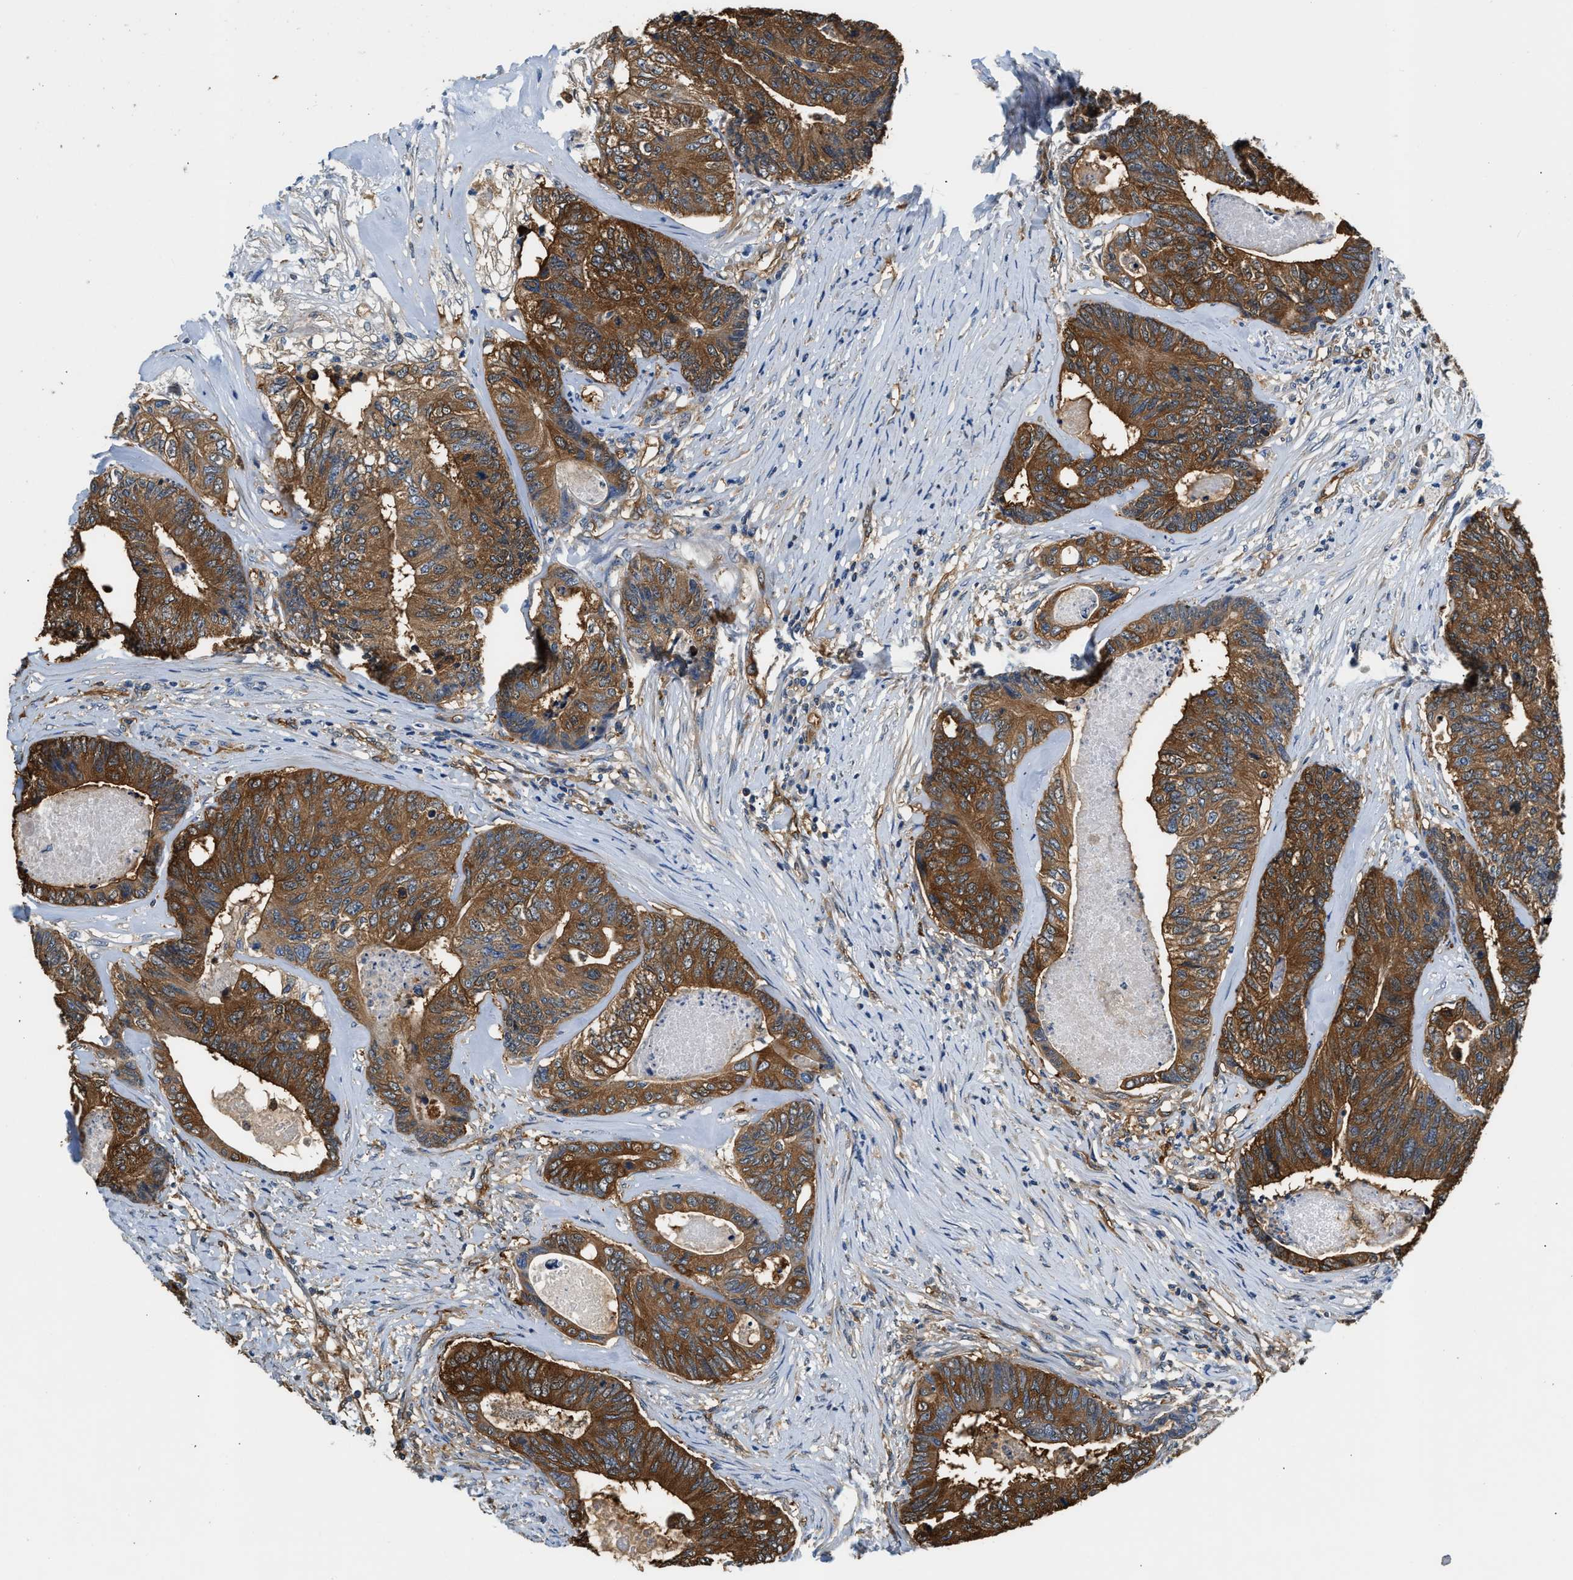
{"staining": {"intensity": "strong", "quantity": ">75%", "location": "cytoplasmic/membranous"}, "tissue": "colorectal cancer", "cell_type": "Tumor cells", "image_type": "cancer", "snomed": [{"axis": "morphology", "description": "Adenocarcinoma, NOS"}, {"axis": "topography", "description": "Colon"}], "caption": "DAB immunohistochemical staining of colorectal cancer (adenocarcinoma) exhibits strong cytoplasmic/membranous protein positivity in approximately >75% of tumor cells.", "gene": "PPP2R1B", "patient": {"sex": "female", "age": 67}}